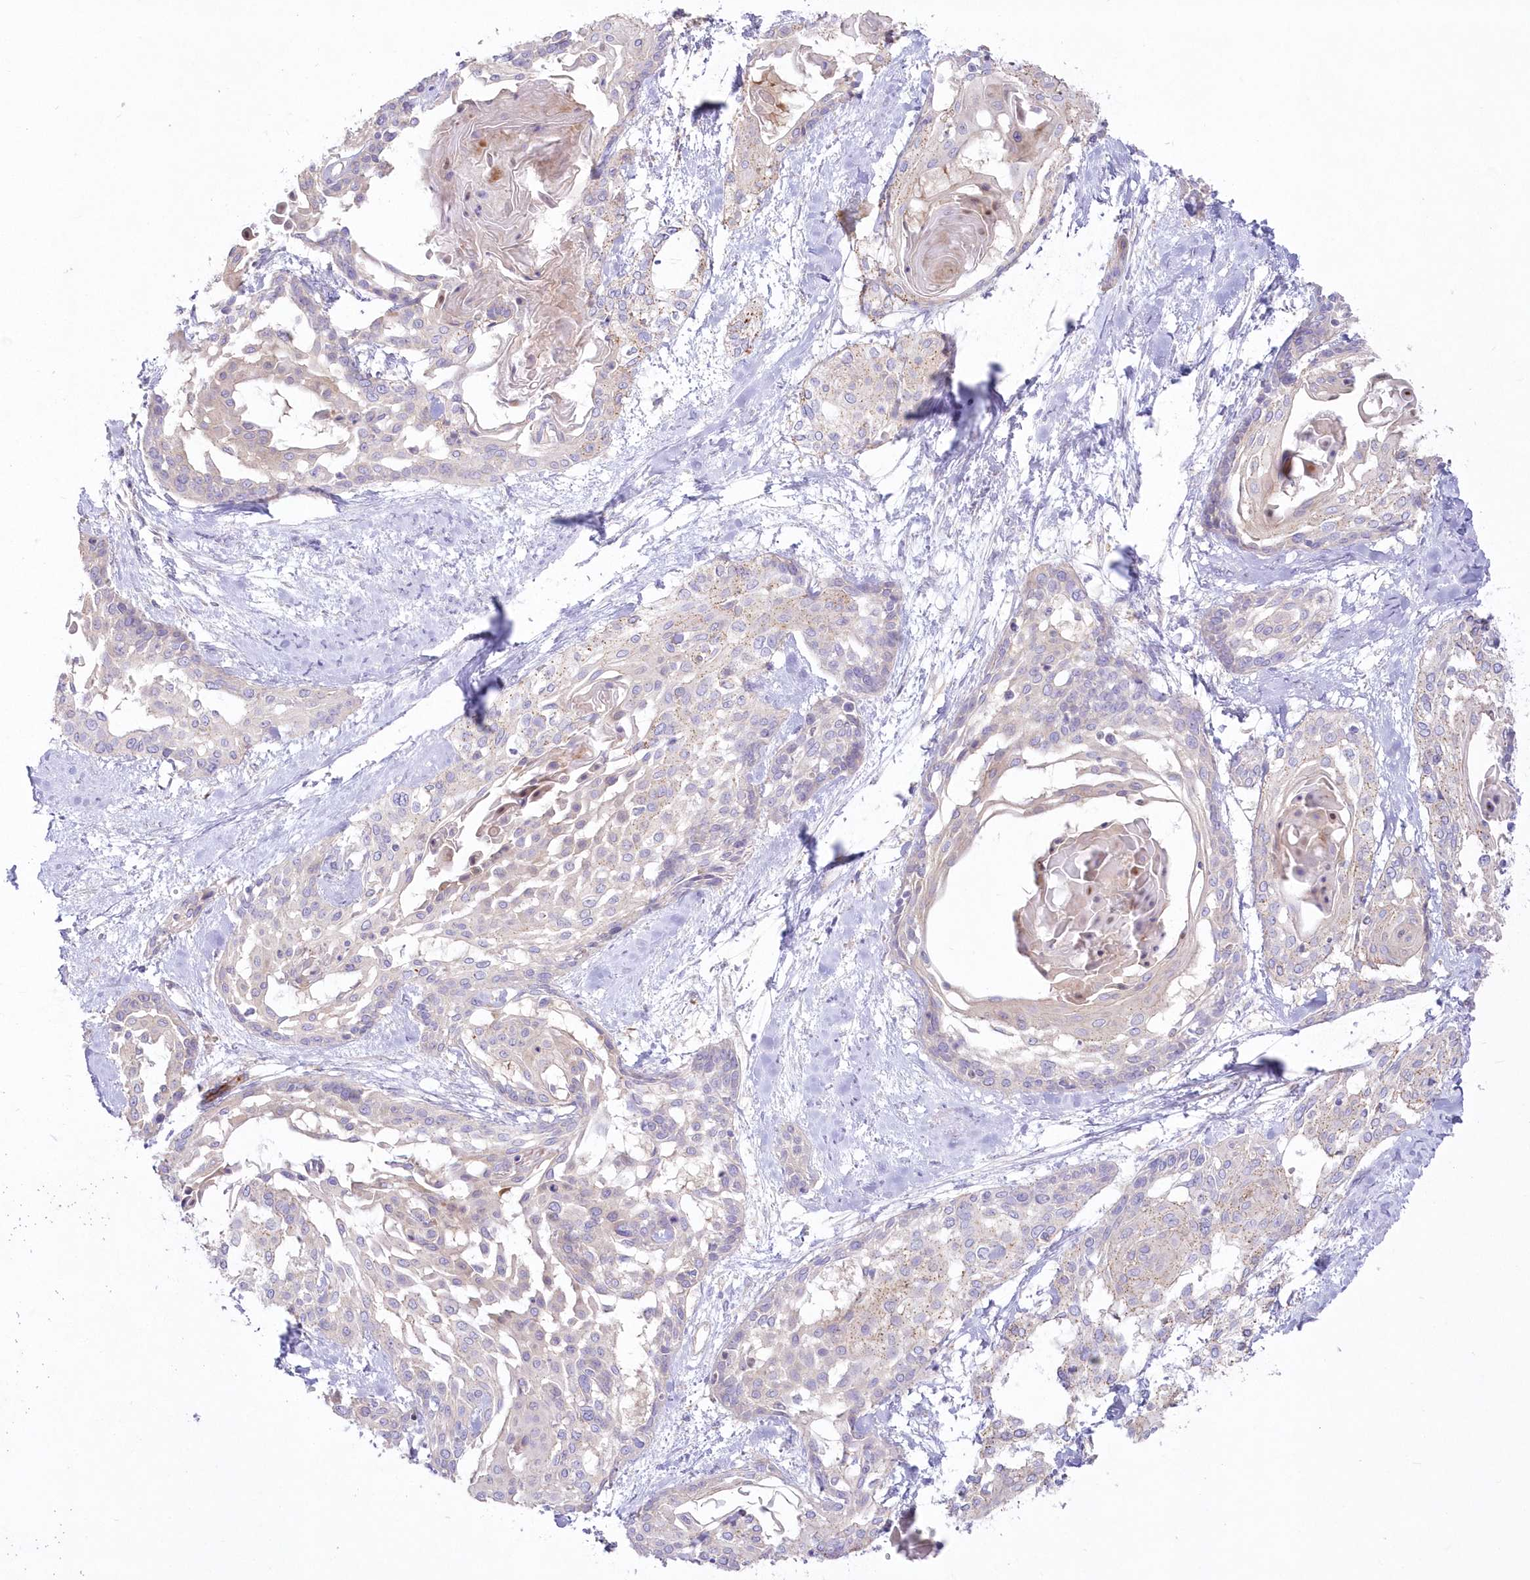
{"staining": {"intensity": "weak", "quantity": "<25%", "location": "cytoplasmic/membranous"}, "tissue": "cervical cancer", "cell_type": "Tumor cells", "image_type": "cancer", "snomed": [{"axis": "morphology", "description": "Squamous cell carcinoma, NOS"}, {"axis": "topography", "description": "Cervix"}], "caption": "An IHC micrograph of cervical squamous cell carcinoma is shown. There is no staining in tumor cells of cervical squamous cell carcinoma.", "gene": "ZNF843", "patient": {"sex": "female", "age": 57}}